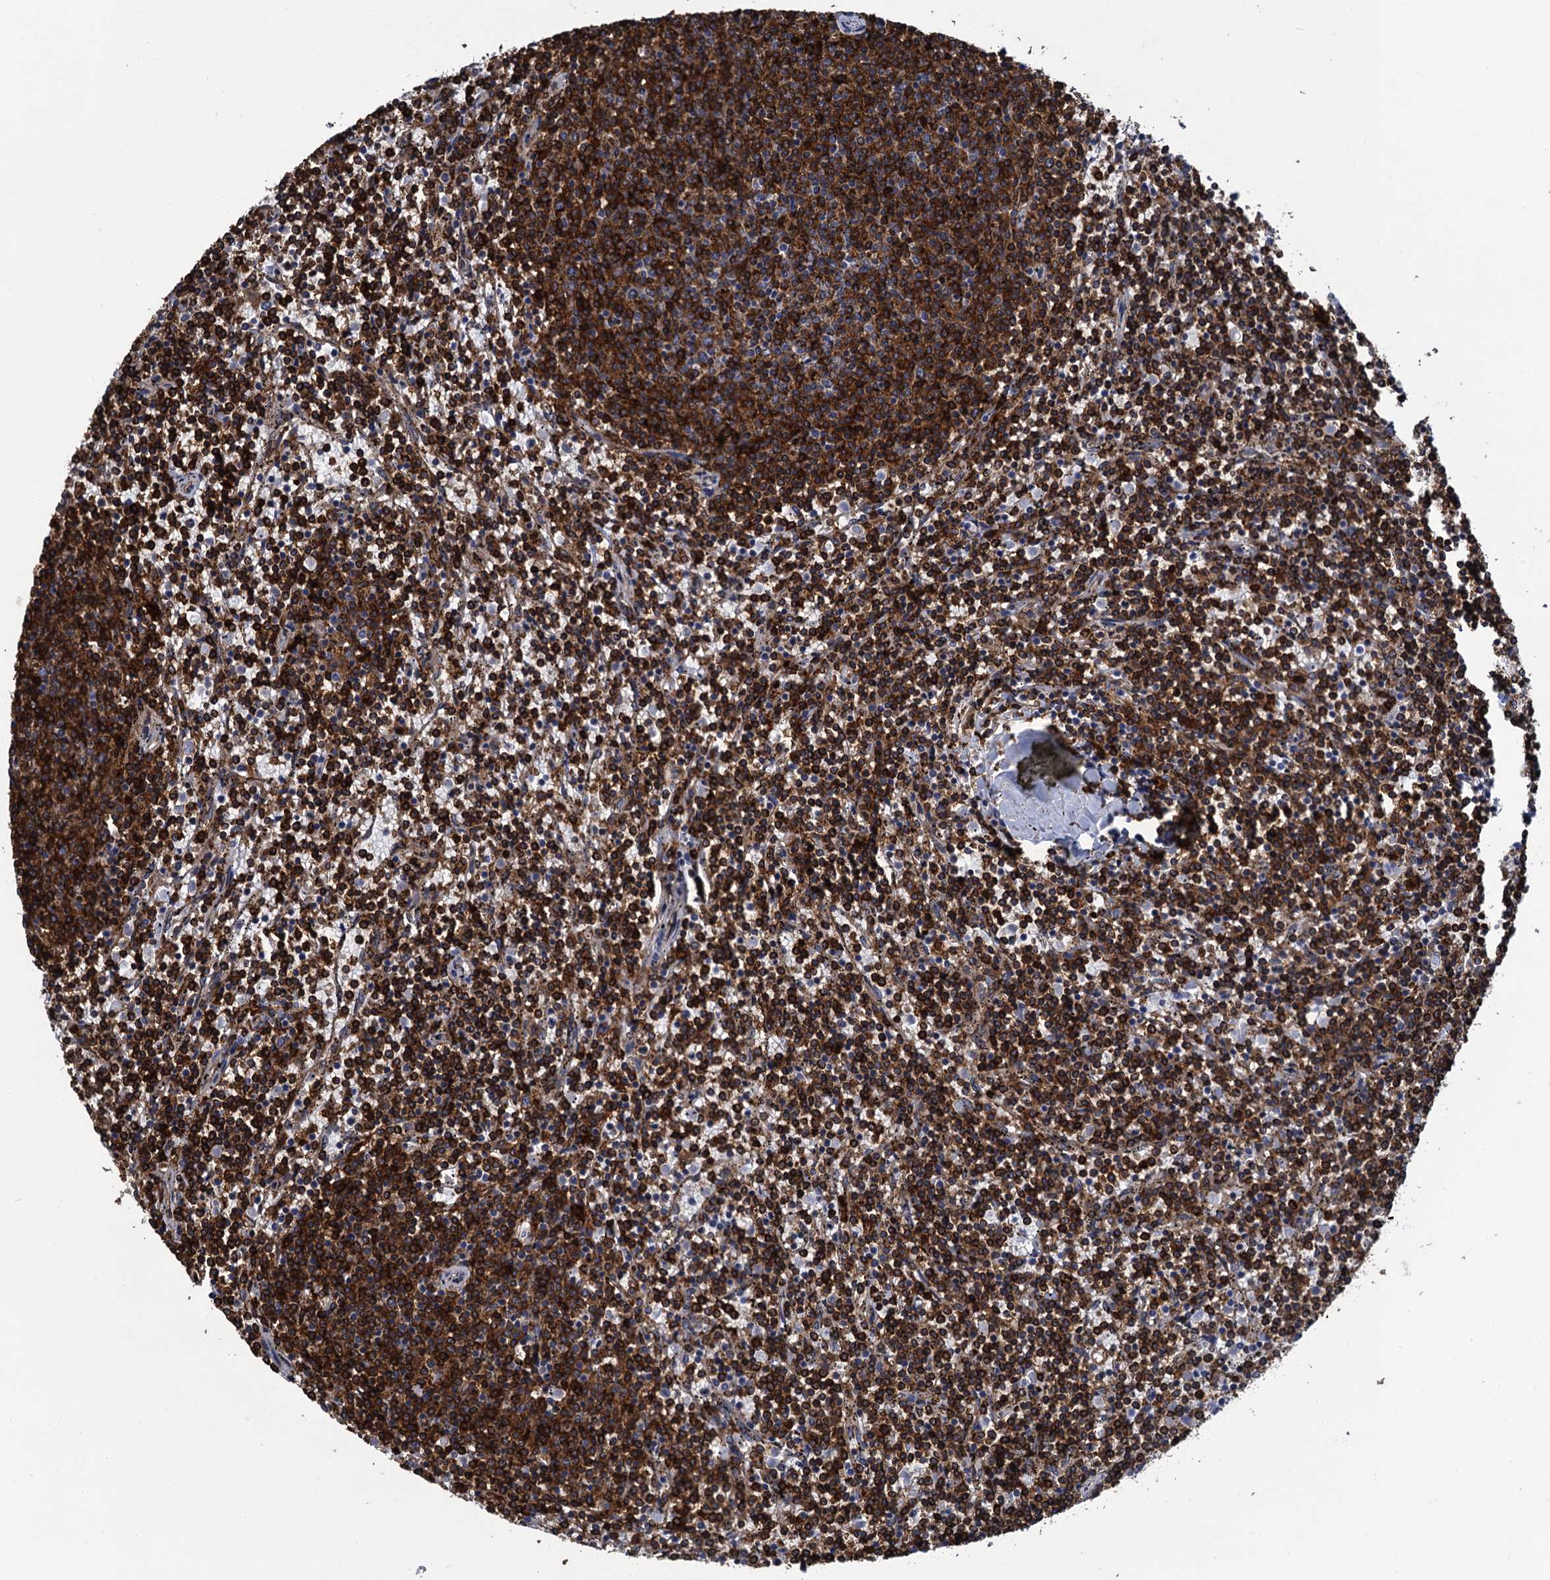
{"staining": {"intensity": "strong", "quantity": ">75%", "location": "cytoplasmic/membranous"}, "tissue": "lymphoma", "cell_type": "Tumor cells", "image_type": "cancer", "snomed": [{"axis": "morphology", "description": "Malignant lymphoma, non-Hodgkin's type, Low grade"}, {"axis": "topography", "description": "Spleen"}], "caption": "Immunohistochemistry (IHC) staining of lymphoma, which displays high levels of strong cytoplasmic/membranous positivity in about >75% of tumor cells indicating strong cytoplasmic/membranous protein expression. The staining was performed using DAB (brown) for protein detection and nuclei were counterstained in hematoxylin (blue).", "gene": "DNHD1", "patient": {"sex": "female", "age": 50}}